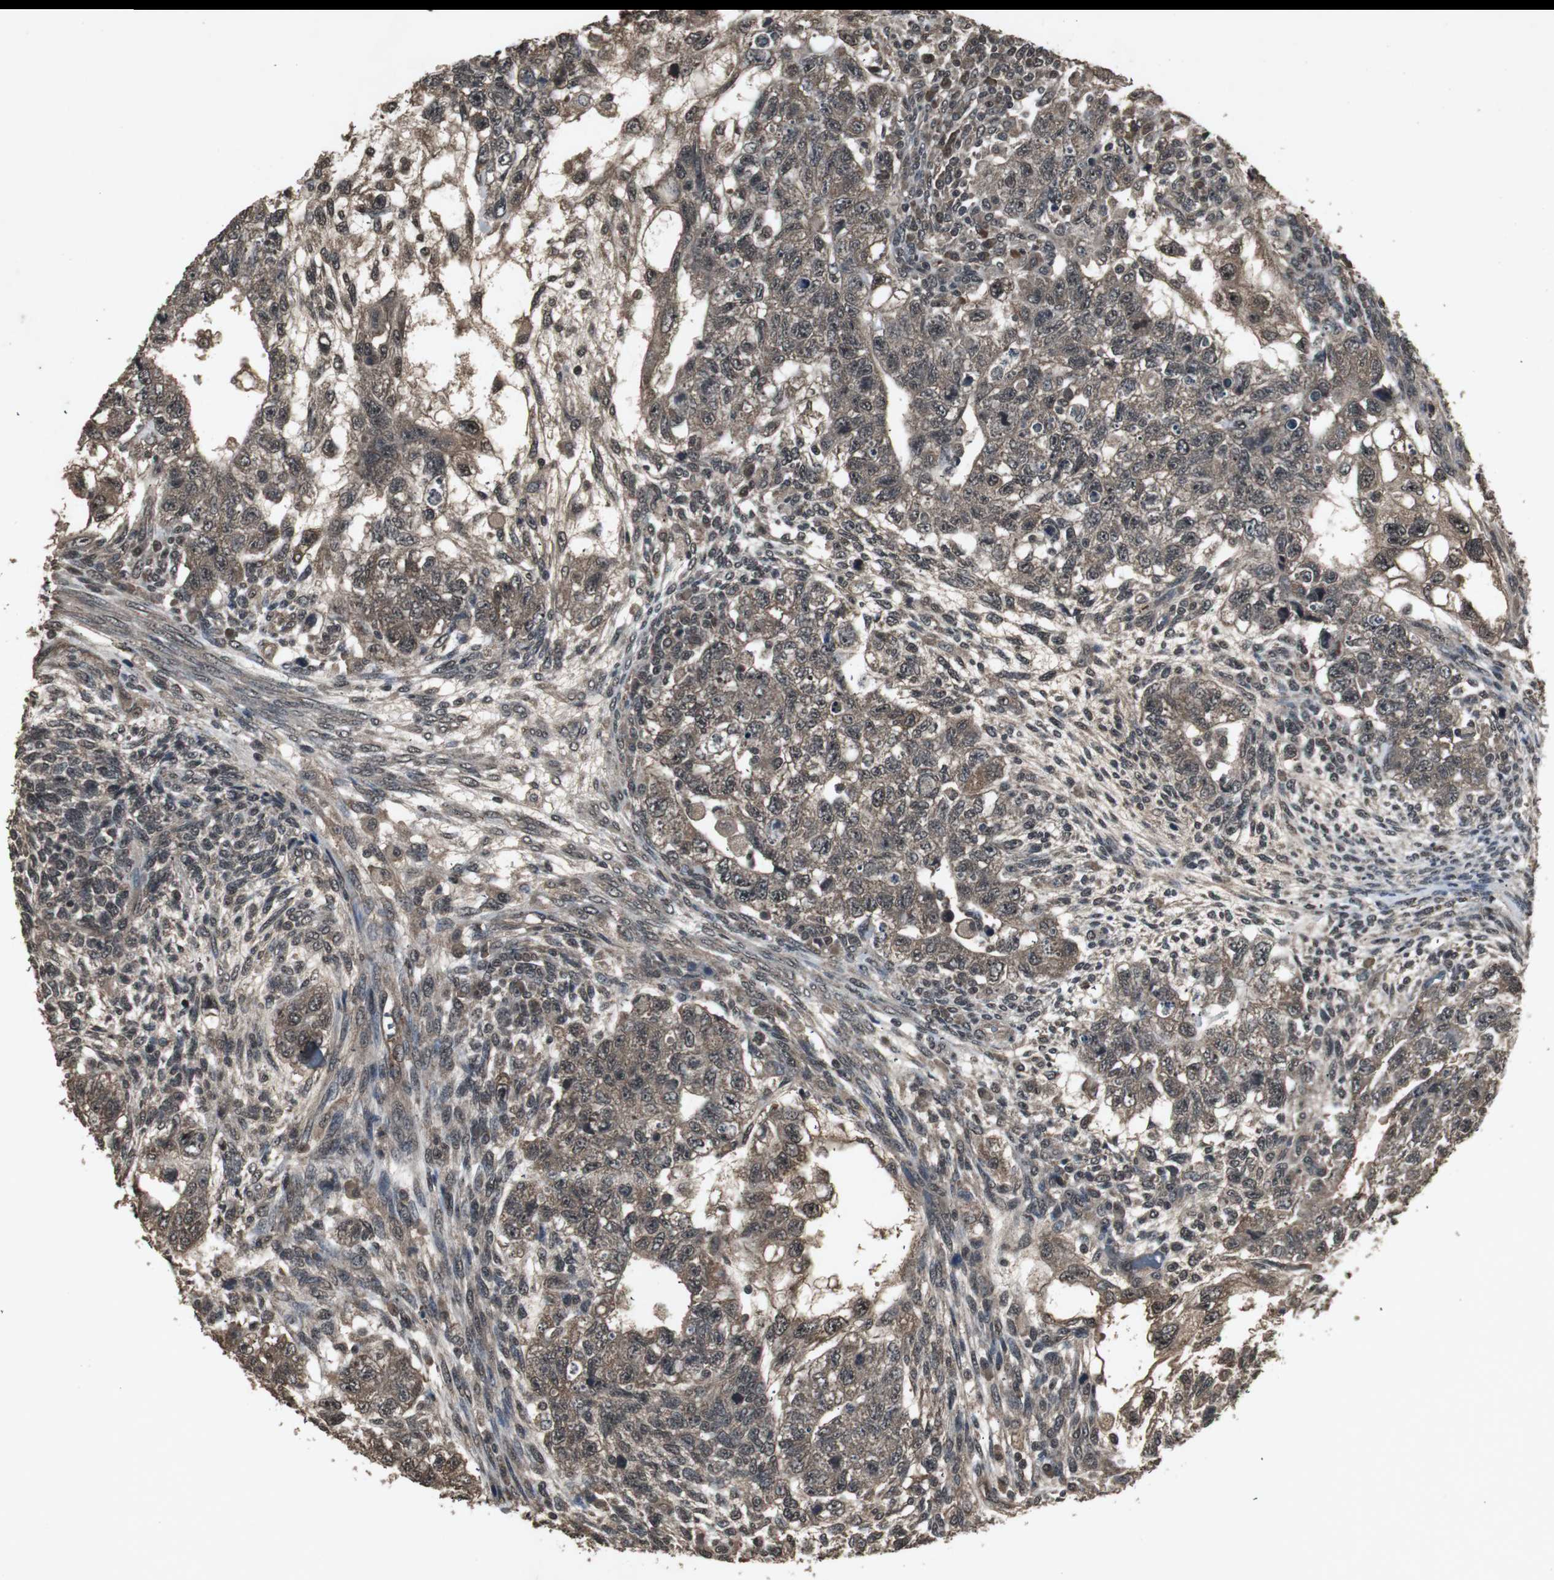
{"staining": {"intensity": "moderate", "quantity": ">75%", "location": "cytoplasmic/membranous,nuclear"}, "tissue": "testis cancer", "cell_type": "Tumor cells", "image_type": "cancer", "snomed": [{"axis": "morphology", "description": "Normal tissue, NOS"}, {"axis": "morphology", "description": "Carcinoma, Embryonal, NOS"}, {"axis": "topography", "description": "Testis"}], "caption": "A photomicrograph showing moderate cytoplasmic/membranous and nuclear positivity in approximately >75% of tumor cells in testis cancer (embryonal carcinoma), as visualized by brown immunohistochemical staining.", "gene": "EMX1", "patient": {"sex": "male", "age": 36}}